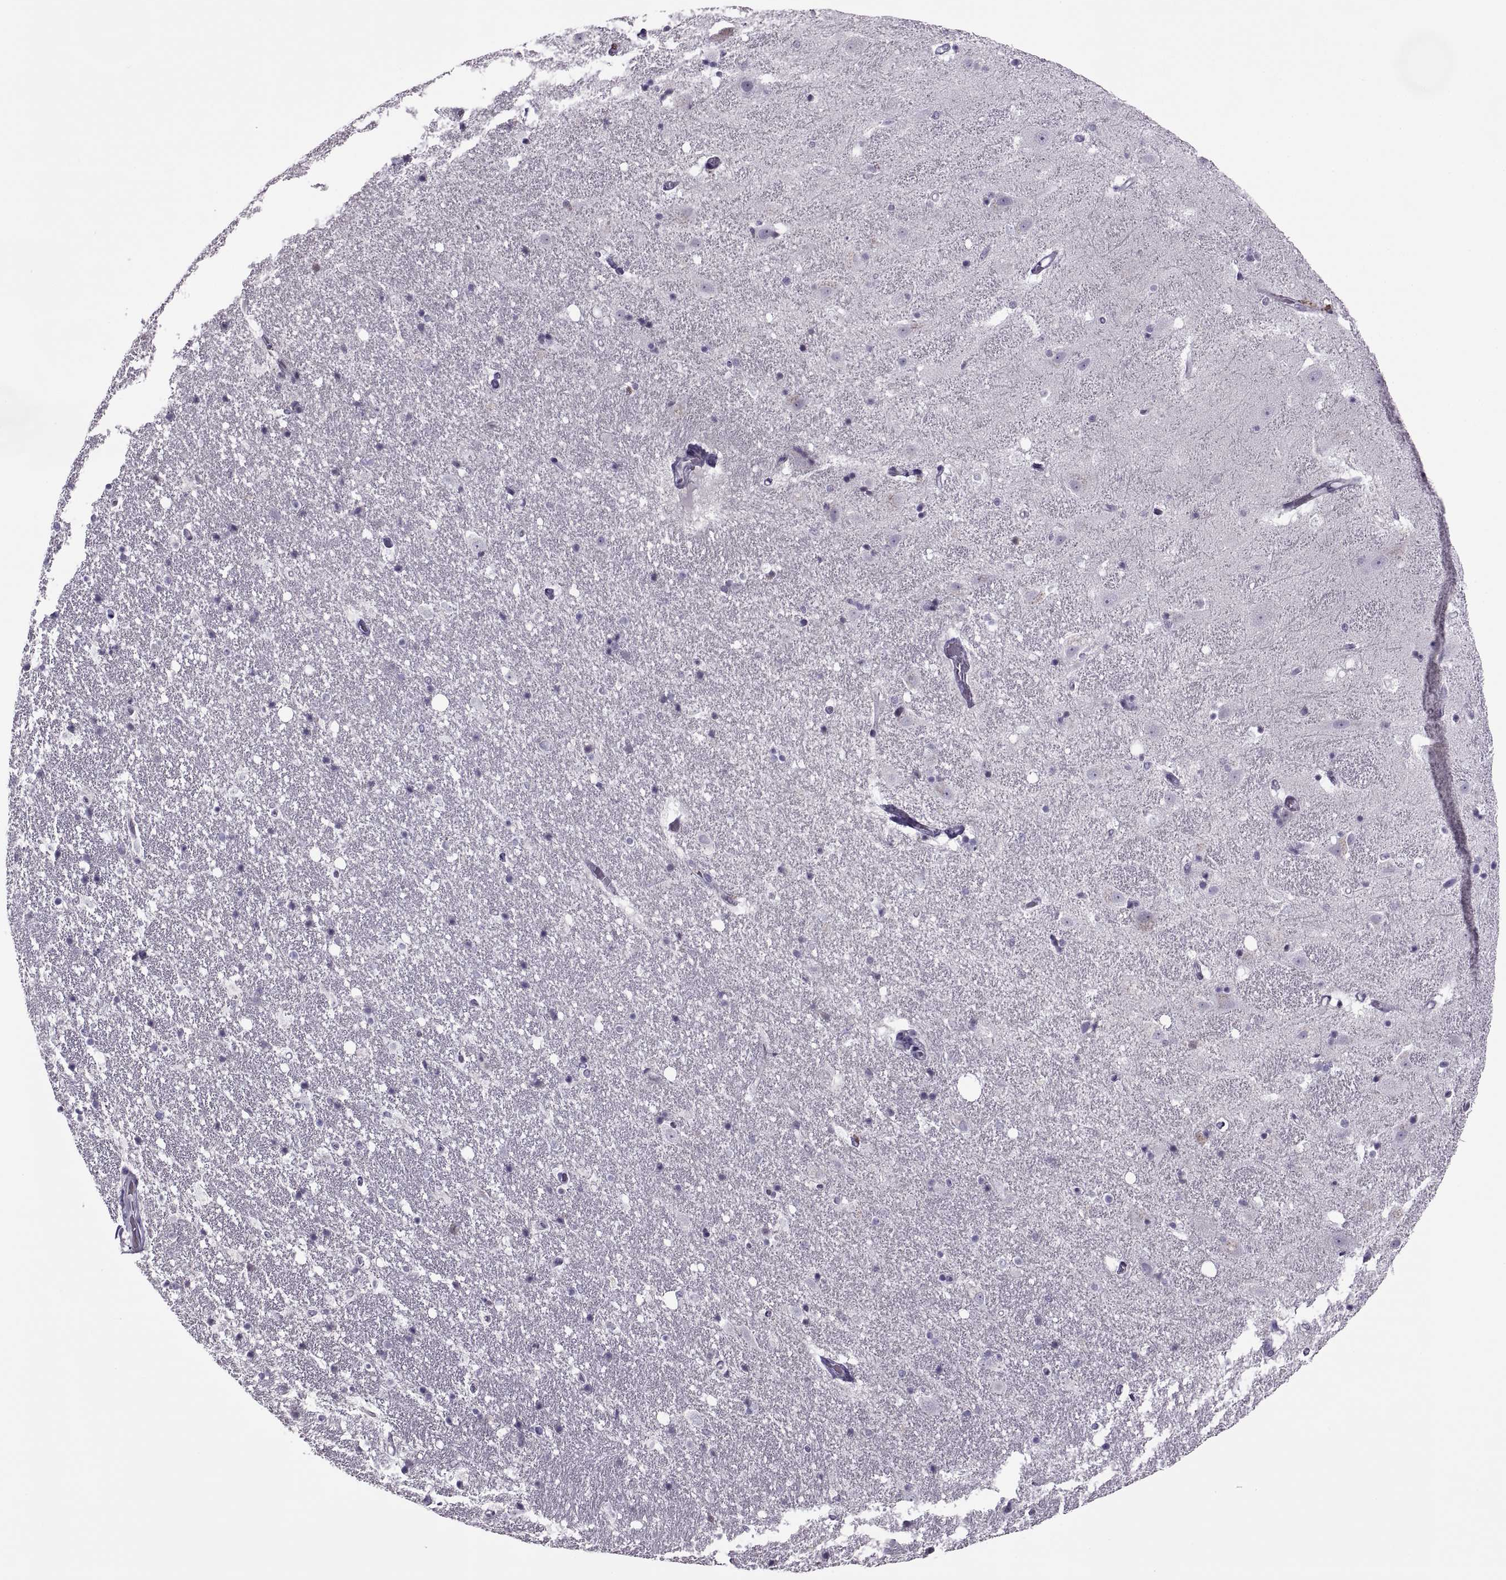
{"staining": {"intensity": "negative", "quantity": "none", "location": "none"}, "tissue": "hippocampus", "cell_type": "Glial cells", "image_type": "normal", "snomed": [{"axis": "morphology", "description": "Normal tissue, NOS"}, {"axis": "topography", "description": "Hippocampus"}], "caption": "Glial cells are negative for brown protein staining in normal hippocampus. (DAB (3,3'-diaminobenzidine) immunohistochemistry visualized using brightfield microscopy, high magnification).", "gene": "RSPH6A", "patient": {"sex": "male", "age": 49}}